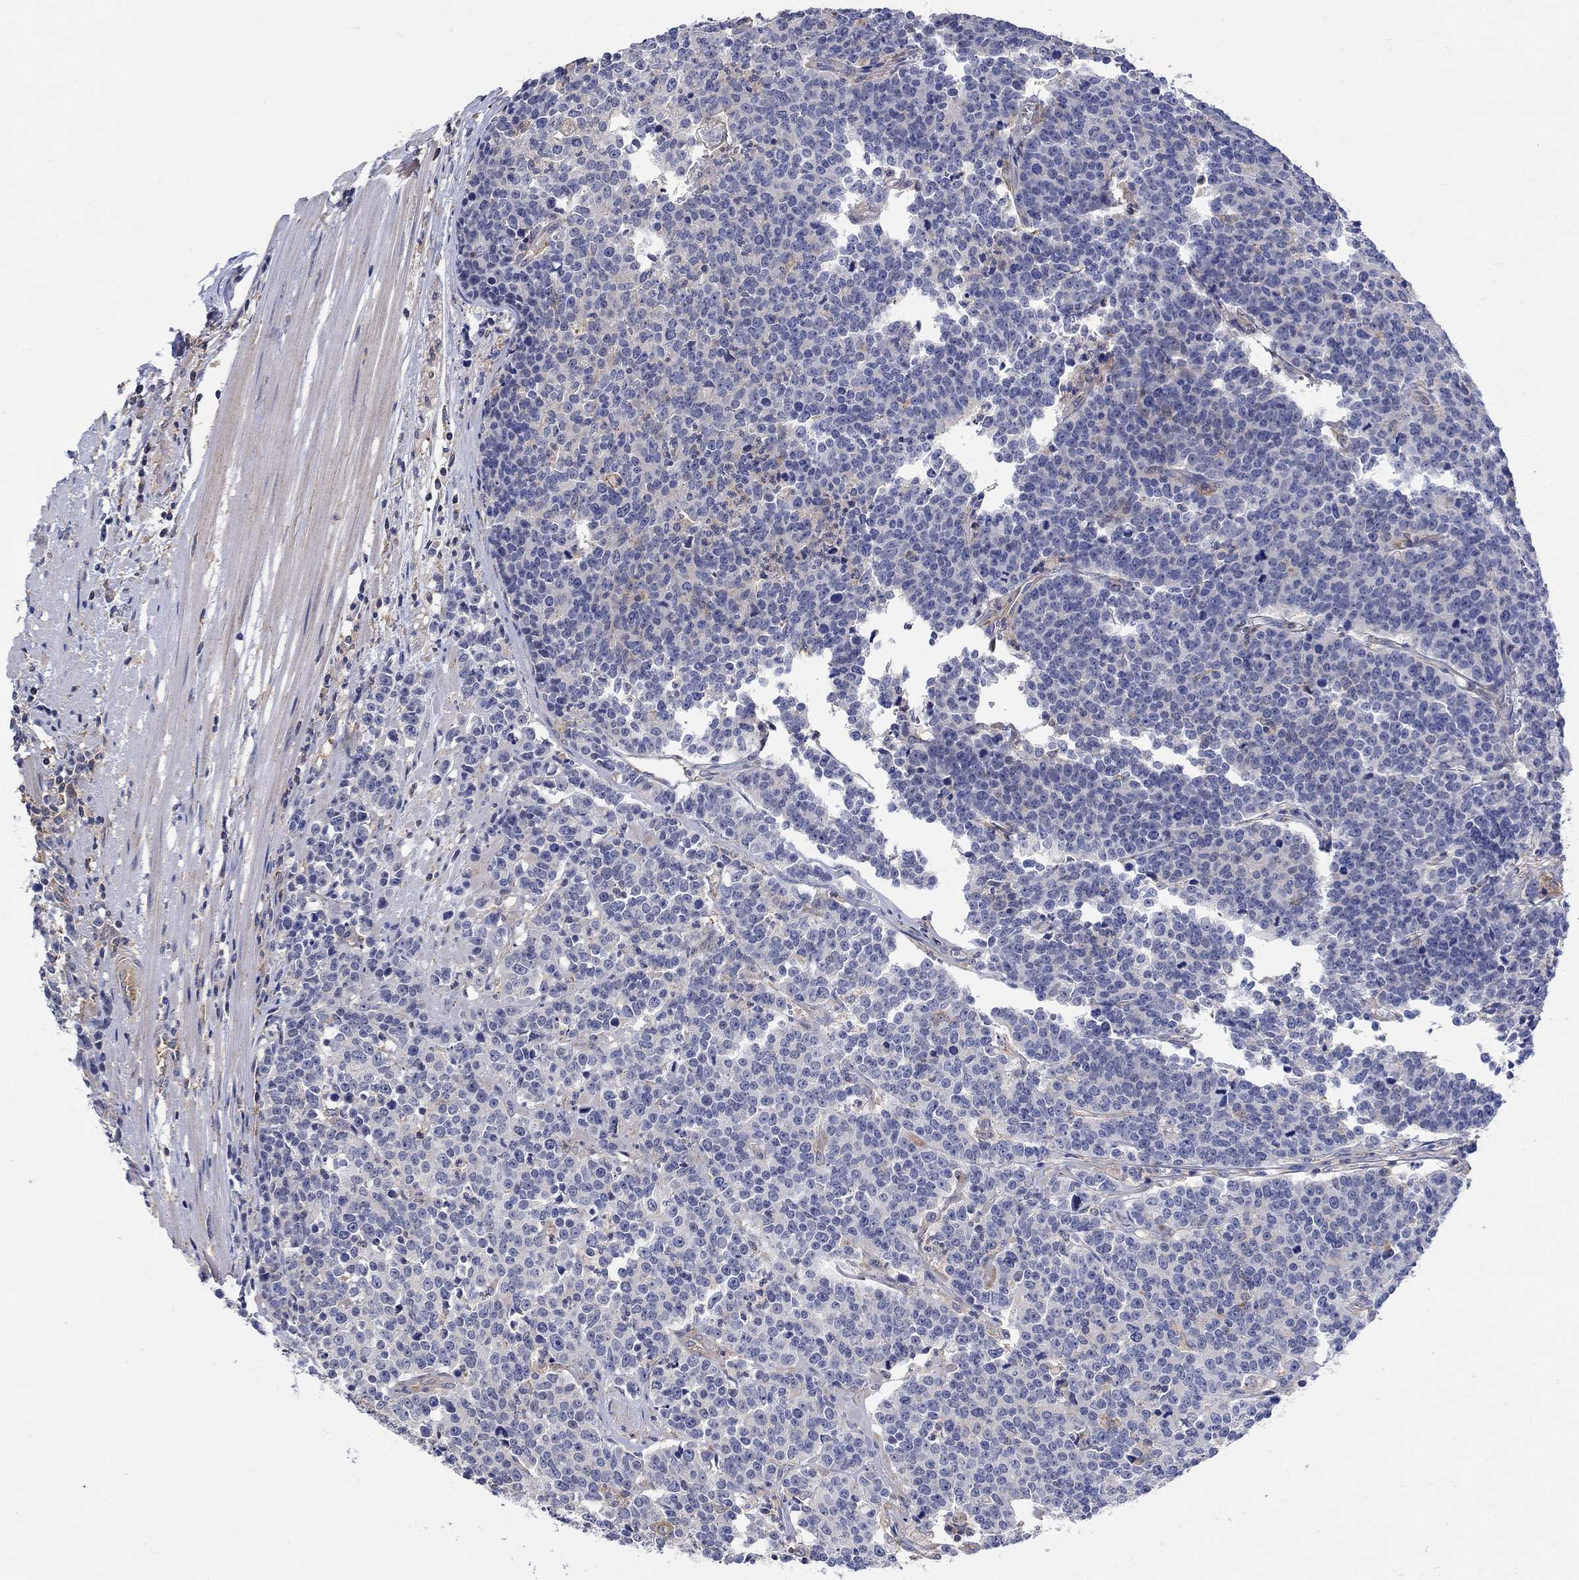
{"staining": {"intensity": "negative", "quantity": "none", "location": "none"}, "tissue": "prostate cancer", "cell_type": "Tumor cells", "image_type": "cancer", "snomed": [{"axis": "morphology", "description": "Adenocarcinoma, NOS"}, {"axis": "topography", "description": "Prostate"}], "caption": "Tumor cells are negative for protein expression in human prostate cancer (adenocarcinoma).", "gene": "TEKT3", "patient": {"sex": "male", "age": 67}}